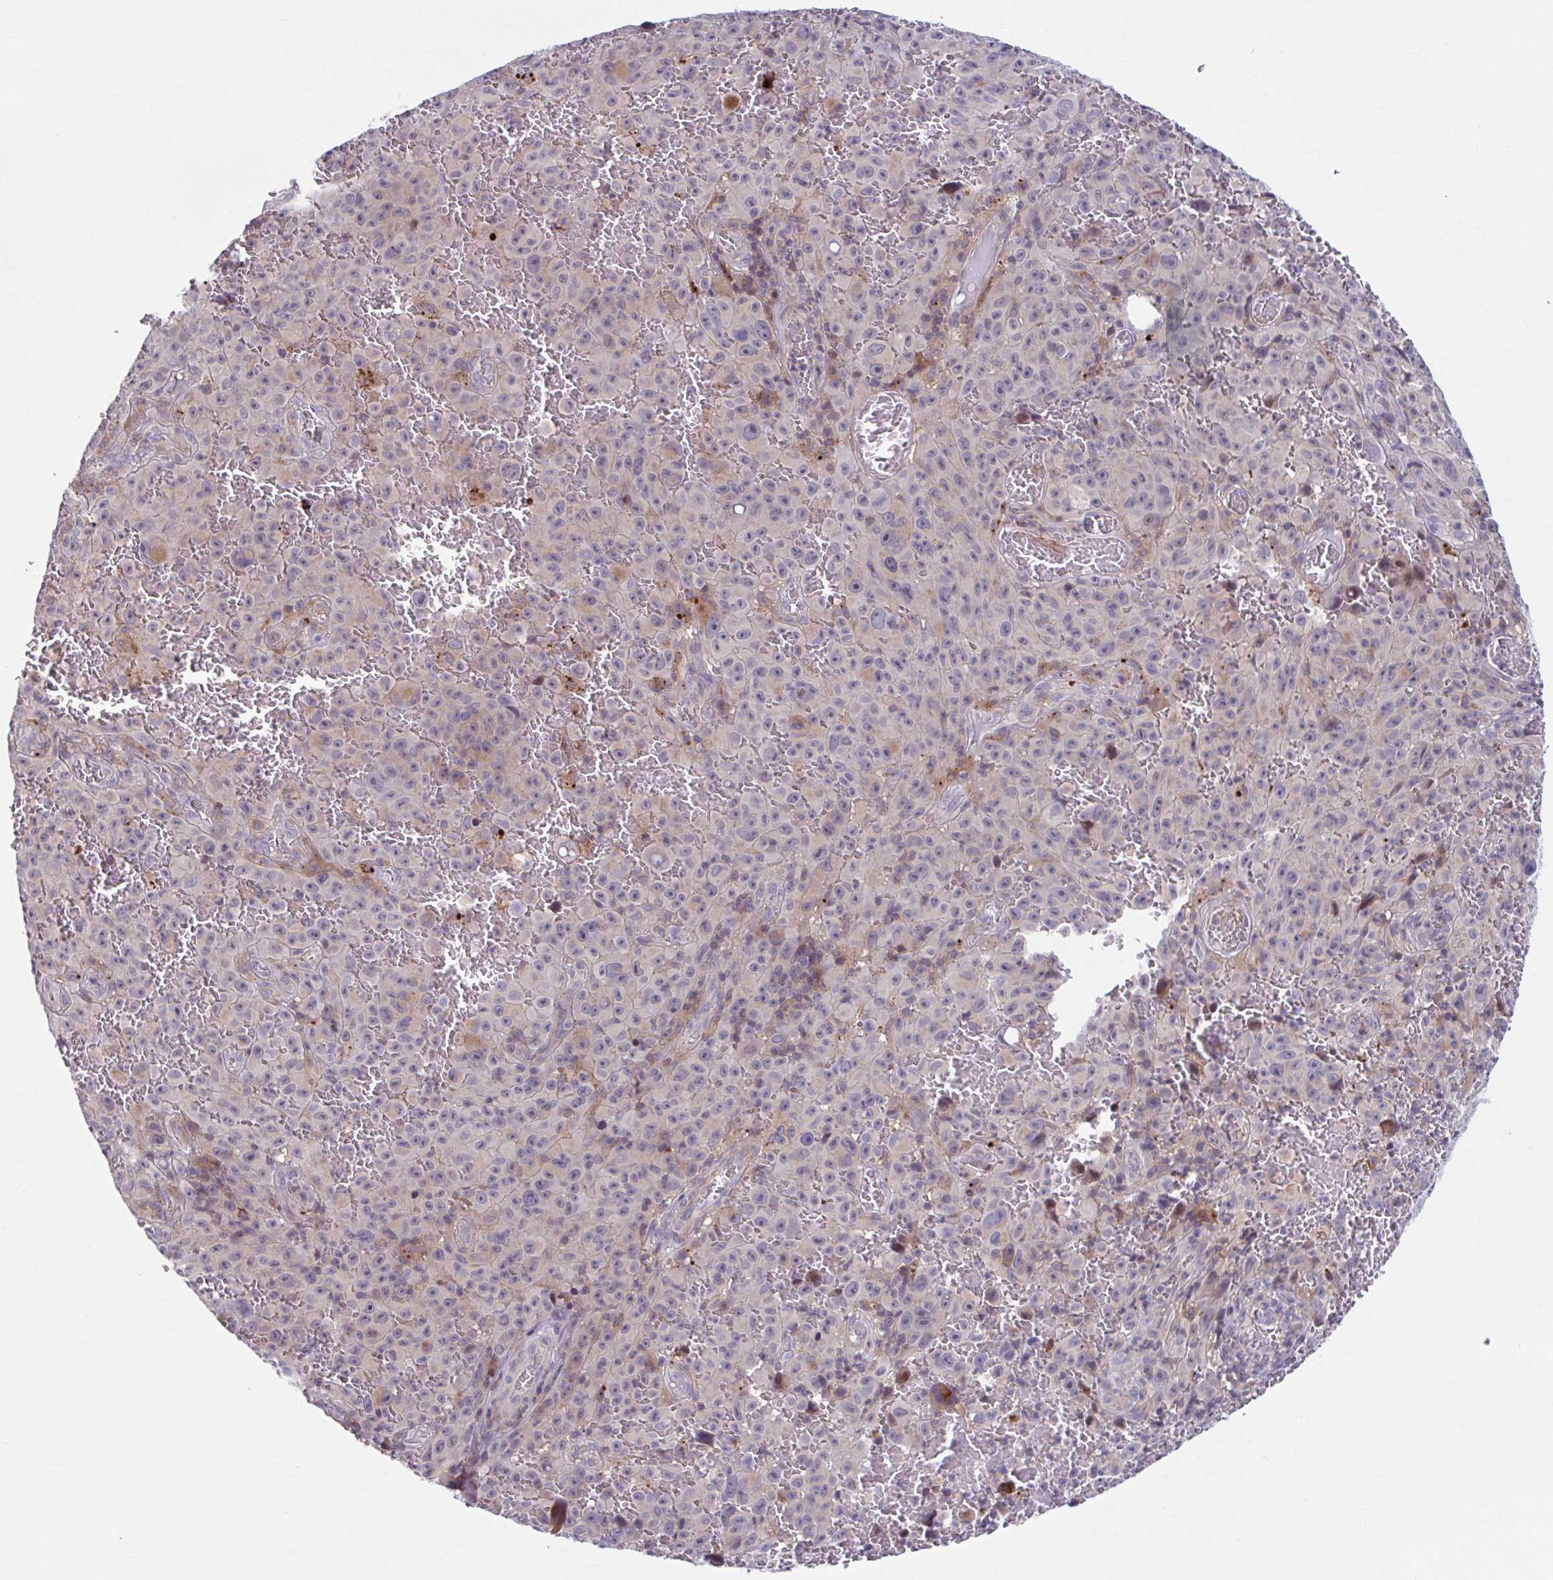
{"staining": {"intensity": "negative", "quantity": "none", "location": "none"}, "tissue": "melanoma", "cell_type": "Tumor cells", "image_type": "cancer", "snomed": [{"axis": "morphology", "description": "Malignant melanoma, NOS"}, {"axis": "topography", "description": "Skin"}], "caption": "This is an immunohistochemistry photomicrograph of melanoma. There is no staining in tumor cells.", "gene": "ADAT3", "patient": {"sex": "female", "age": 82}}